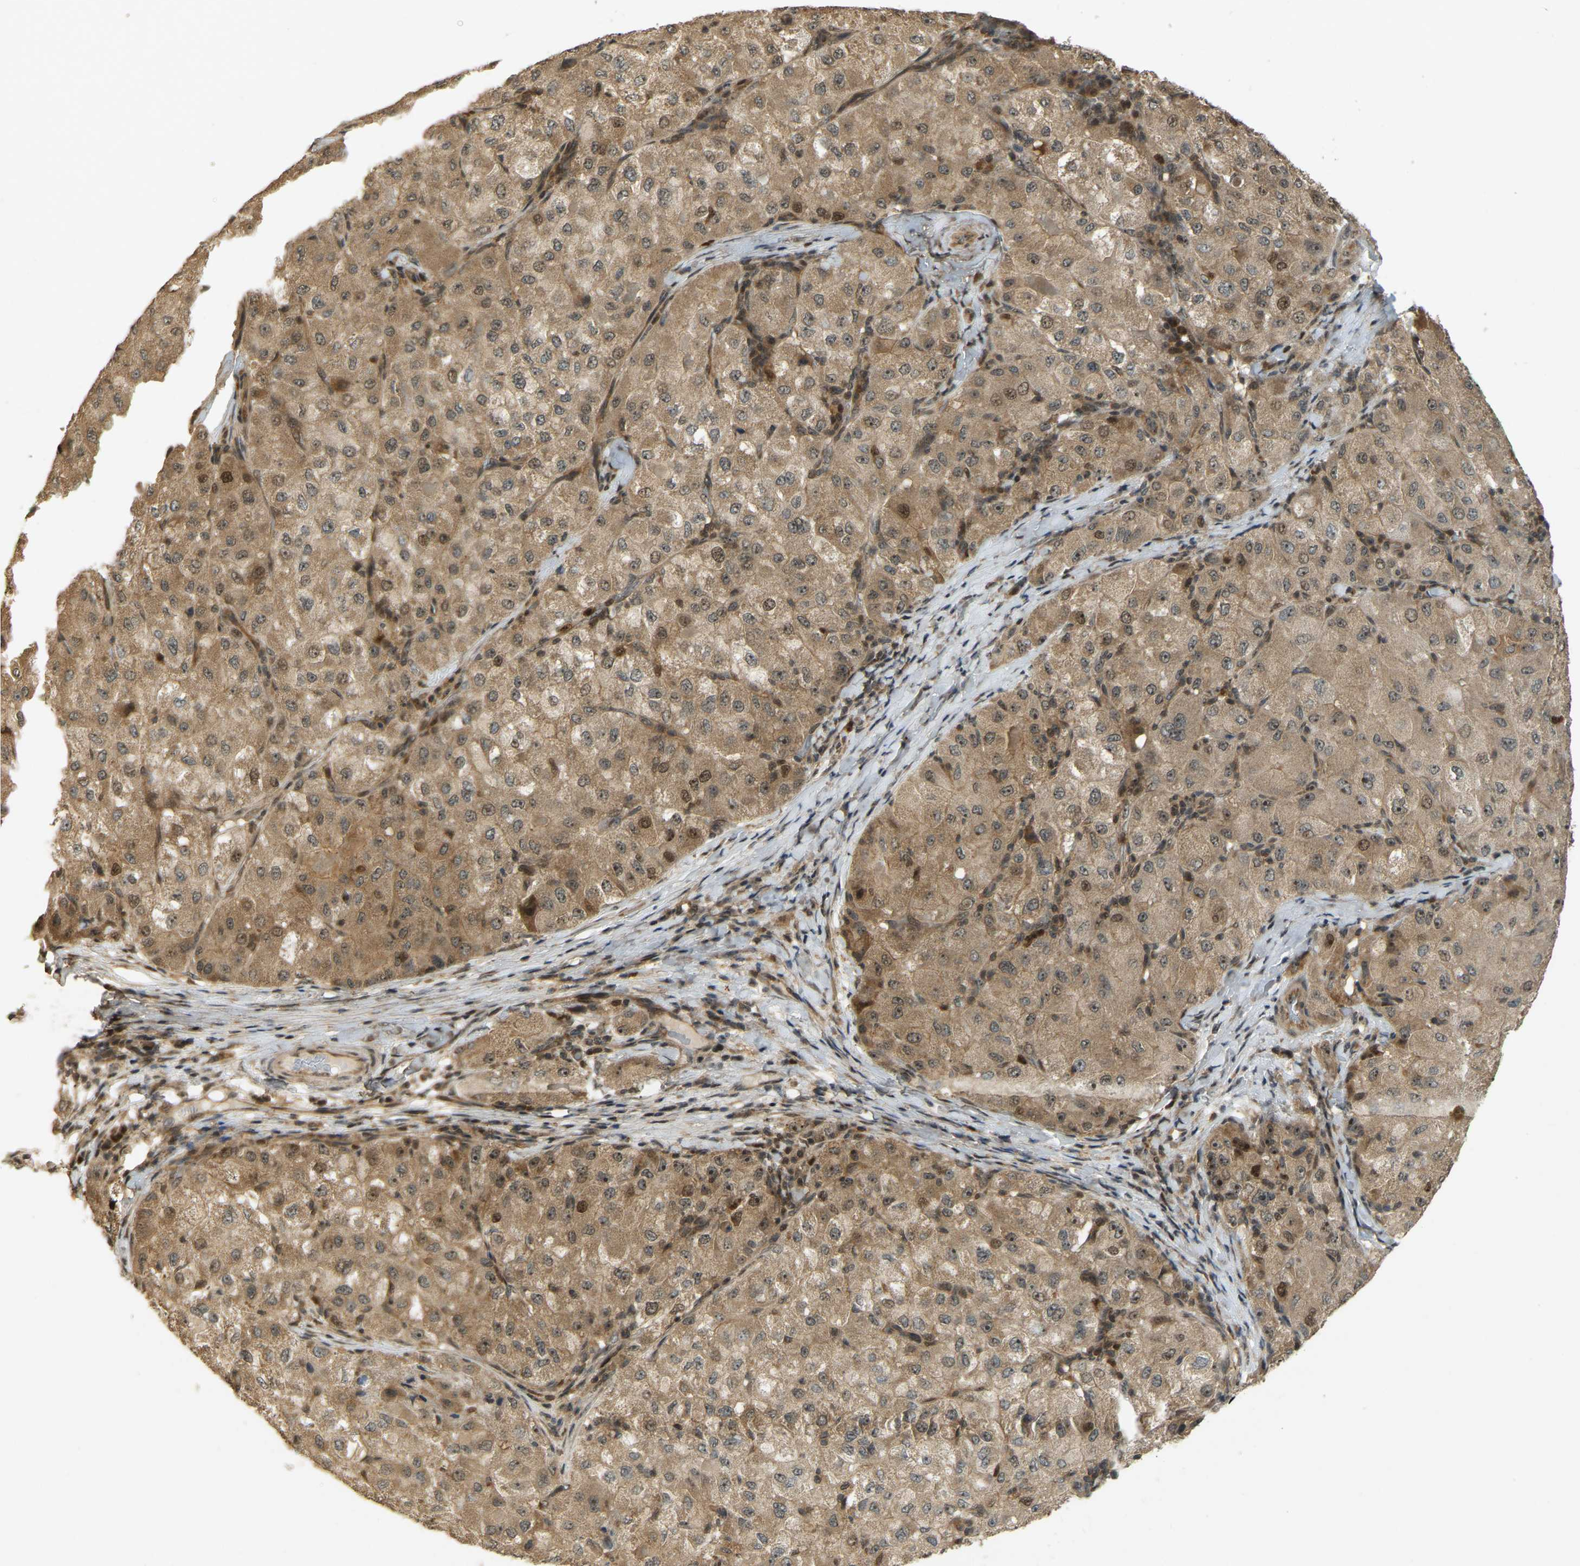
{"staining": {"intensity": "moderate", "quantity": ">75%", "location": "cytoplasmic/membranous,nuclear"}, "tissue": "liver cancer", "cell_type": "Tumor cells", "image_type": "cancer", "snomed": [{"axis": "morphology", "description": "Carcinoma, Hepatocellular, NOS"}, {"axis": "topography", "description": "Liver"}], "caption": "Human liver cancer (hepatocellular carcinoma) stained with a protein marker displays moderate staining in tumor cells.", "gene": "BRF2", "patient": {"sex": "male", "age": 80}}